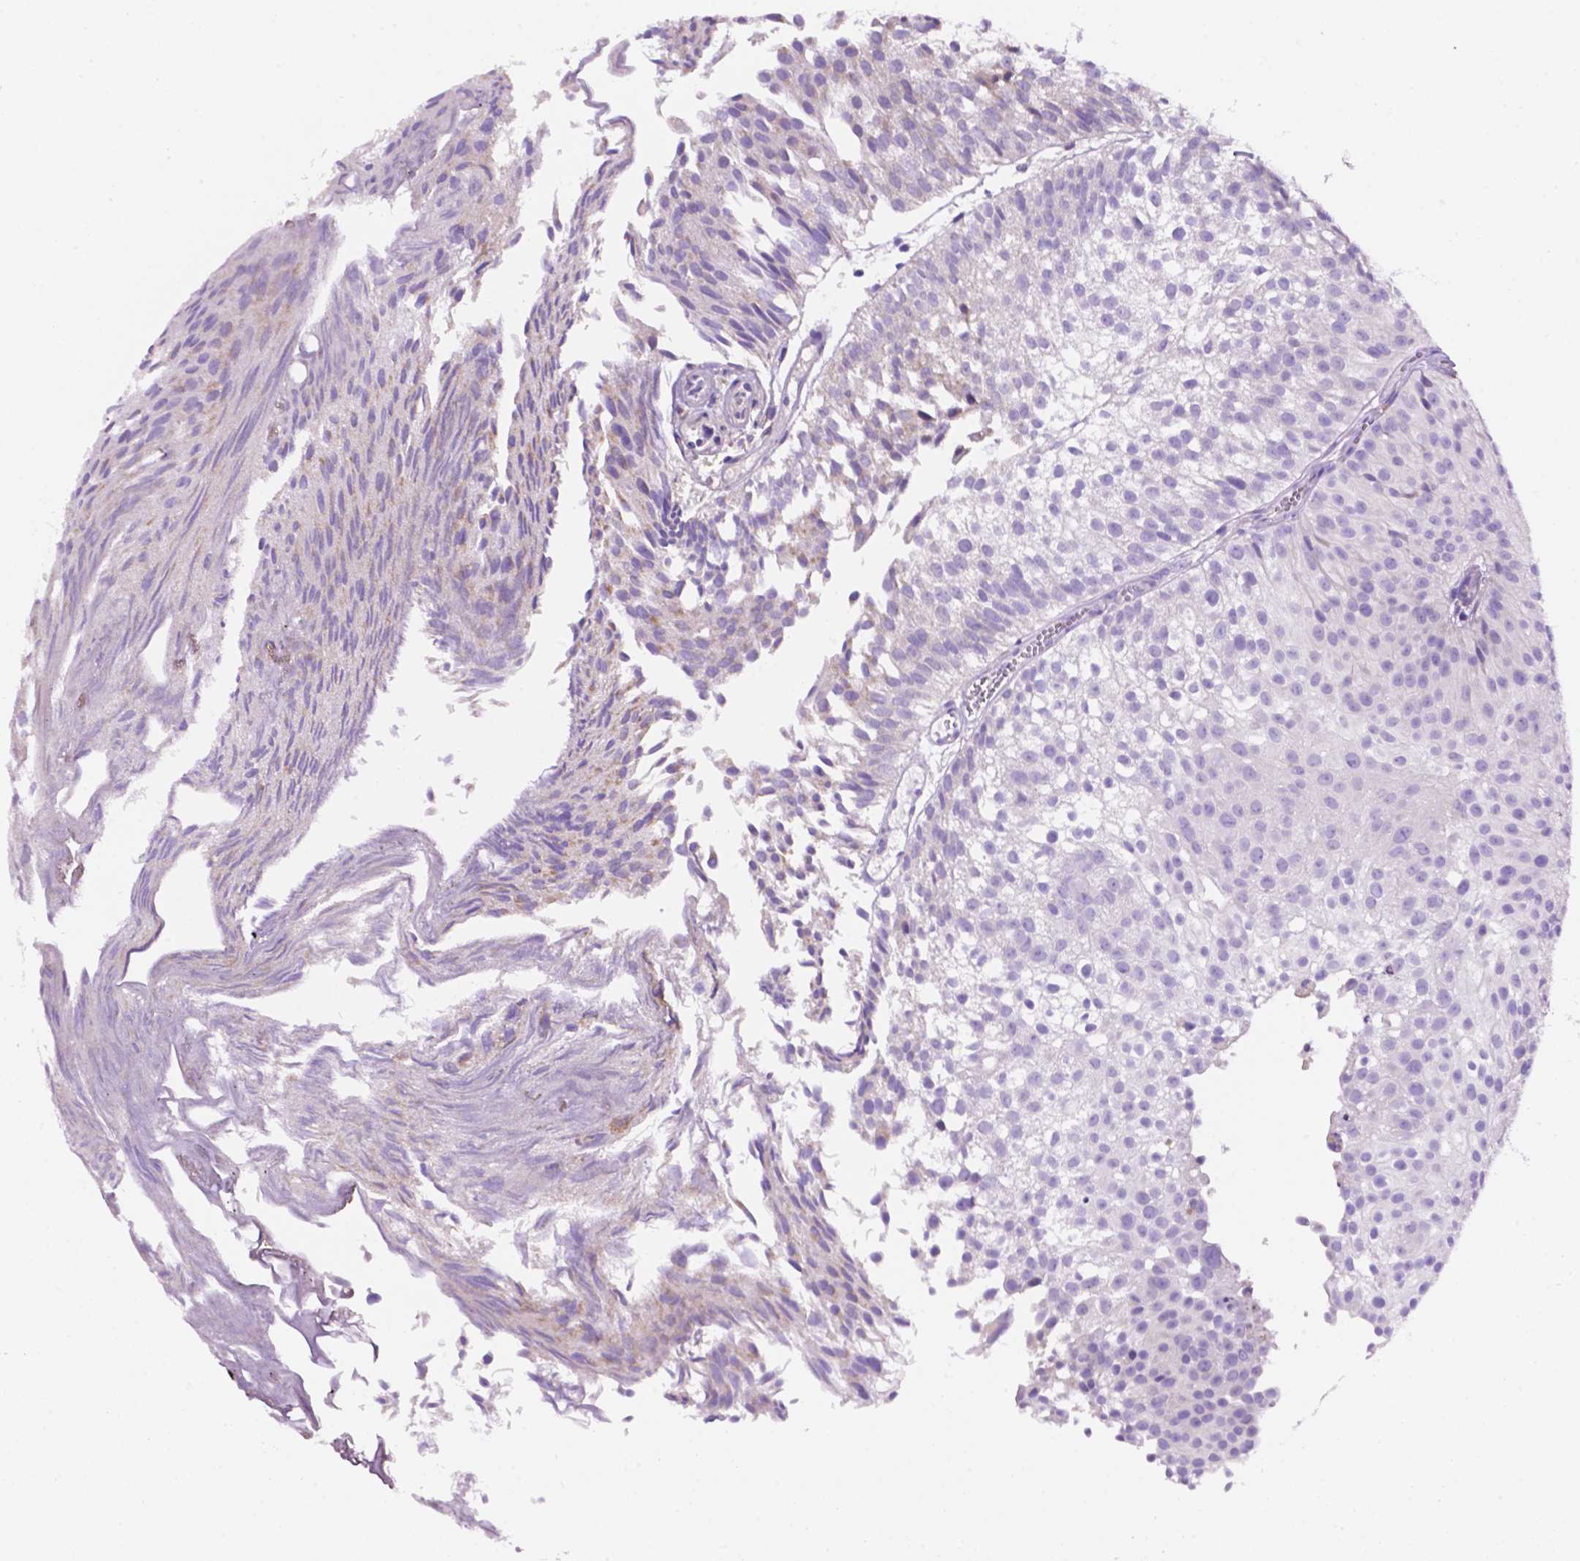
{"staining": {"intensity": "weak", "quantity": "<25%", "location": "cytoplasmic/membranous"}, "tissue": "urothelial cancer", "cell_type": "Tumor cells", "image_type": "cancer", "snomed": [{"axis": "morphology", "description": "Urothelial carcinoma, Low grade"}, {"axis": "topography", "description": "Urinary bladder"}], "caption": "Photomicrograph shows no significant protein positivity in tumor cells of urothelial cancer.", "gene": "CEACAM7", "patient": {"sex": "male", "age": 70}}